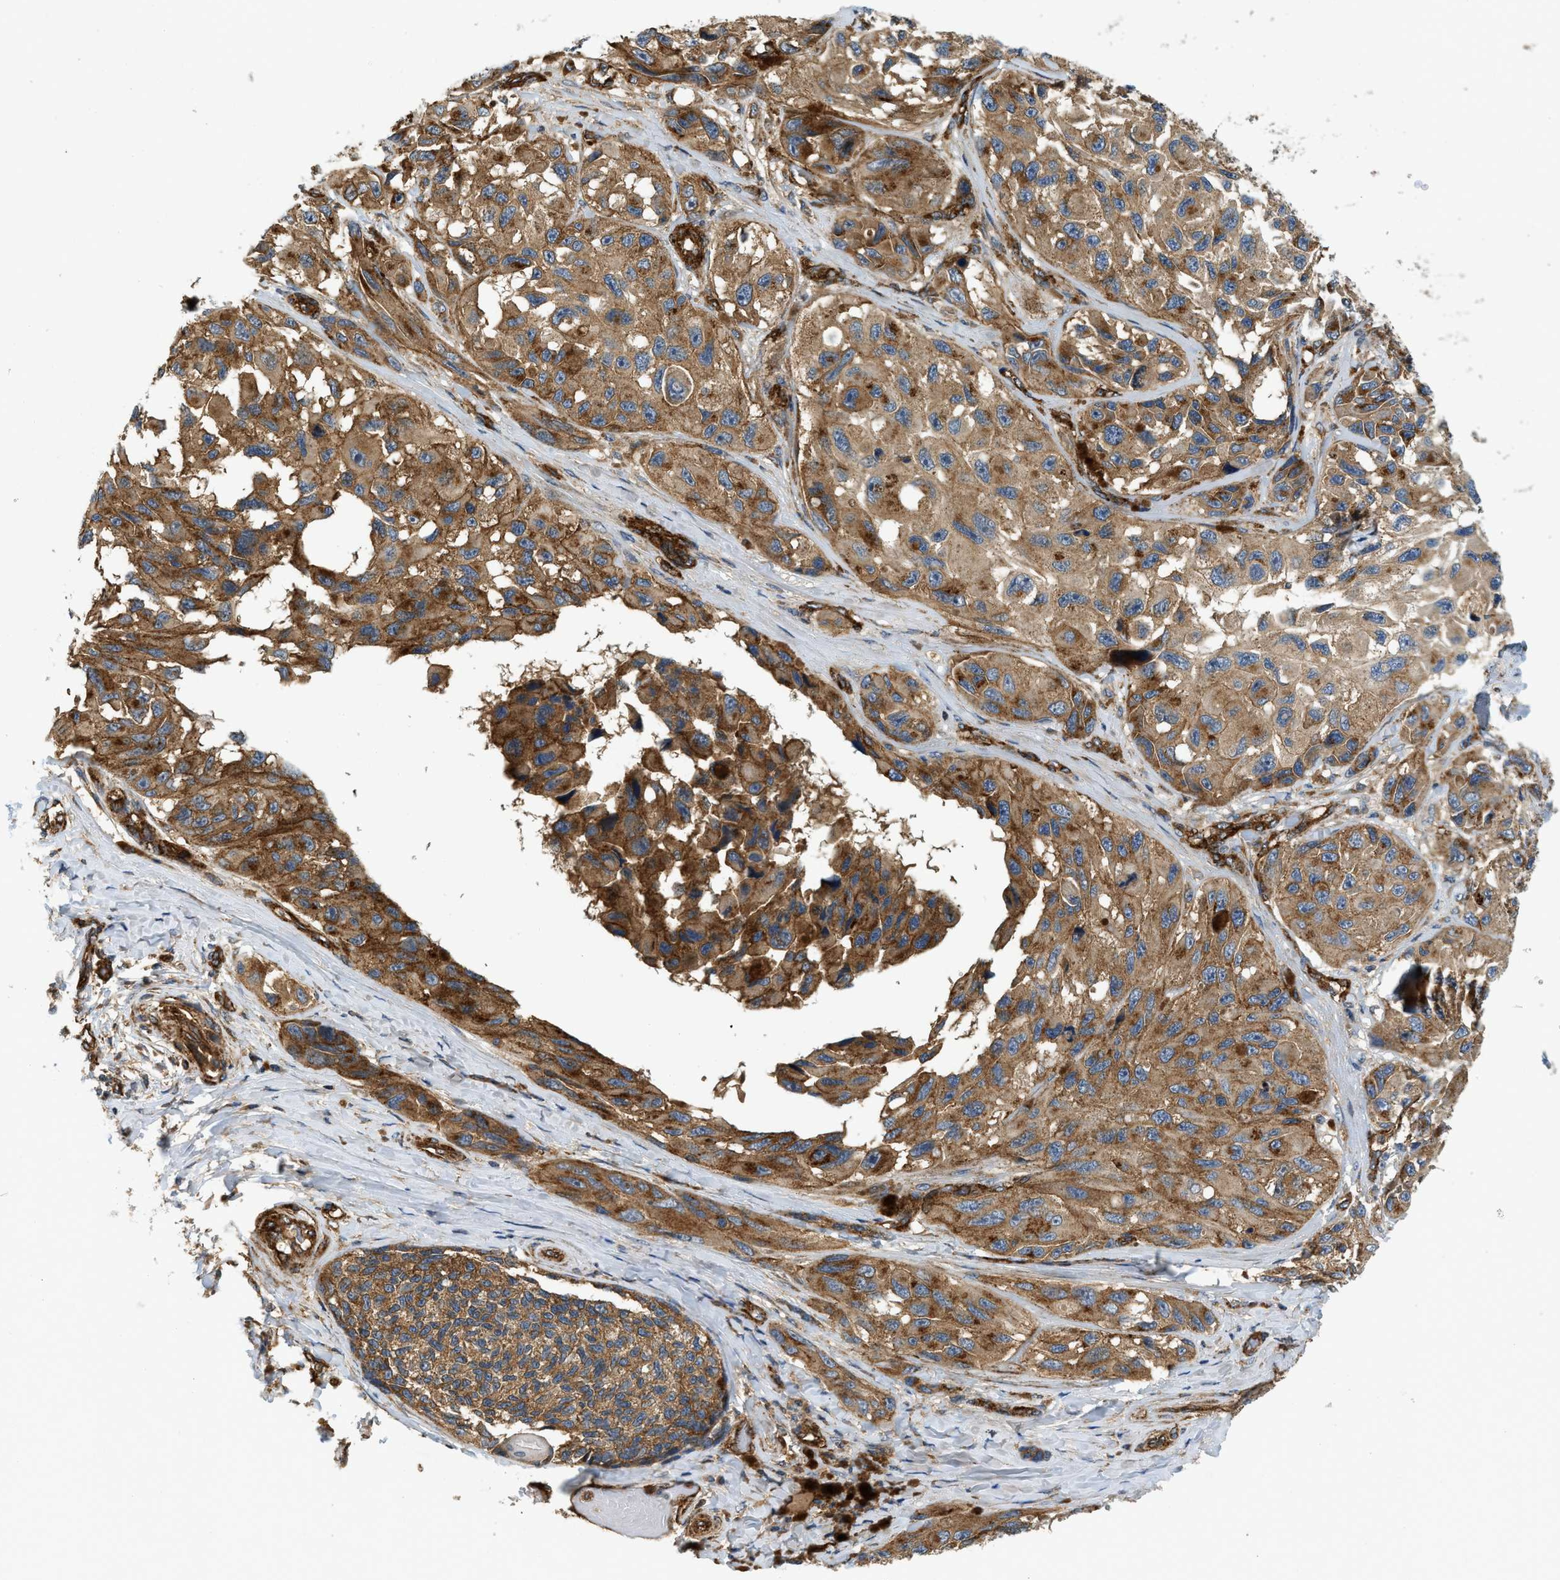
{"staining": {"intensity": "moderate", "quantity": ">75%", "location": "cytoplasmic/membranous"}, "tissue": "melanoma", "cell_type": "Tumor cells", "image_type": "cancer", "snomed": [{"axis": "morphology", "description": "Malignant melanoma, NOS"}, {"axis": "topography", "description": "Skin"}], "caption": "Immunohistochemistry of melanoma demonstrates medium levels of moderate cytoplasmic/membranous staining in approximately >75% of tumor cells.", "gene": "HIP1", "patient": {"sex": "female", "age": 73}}